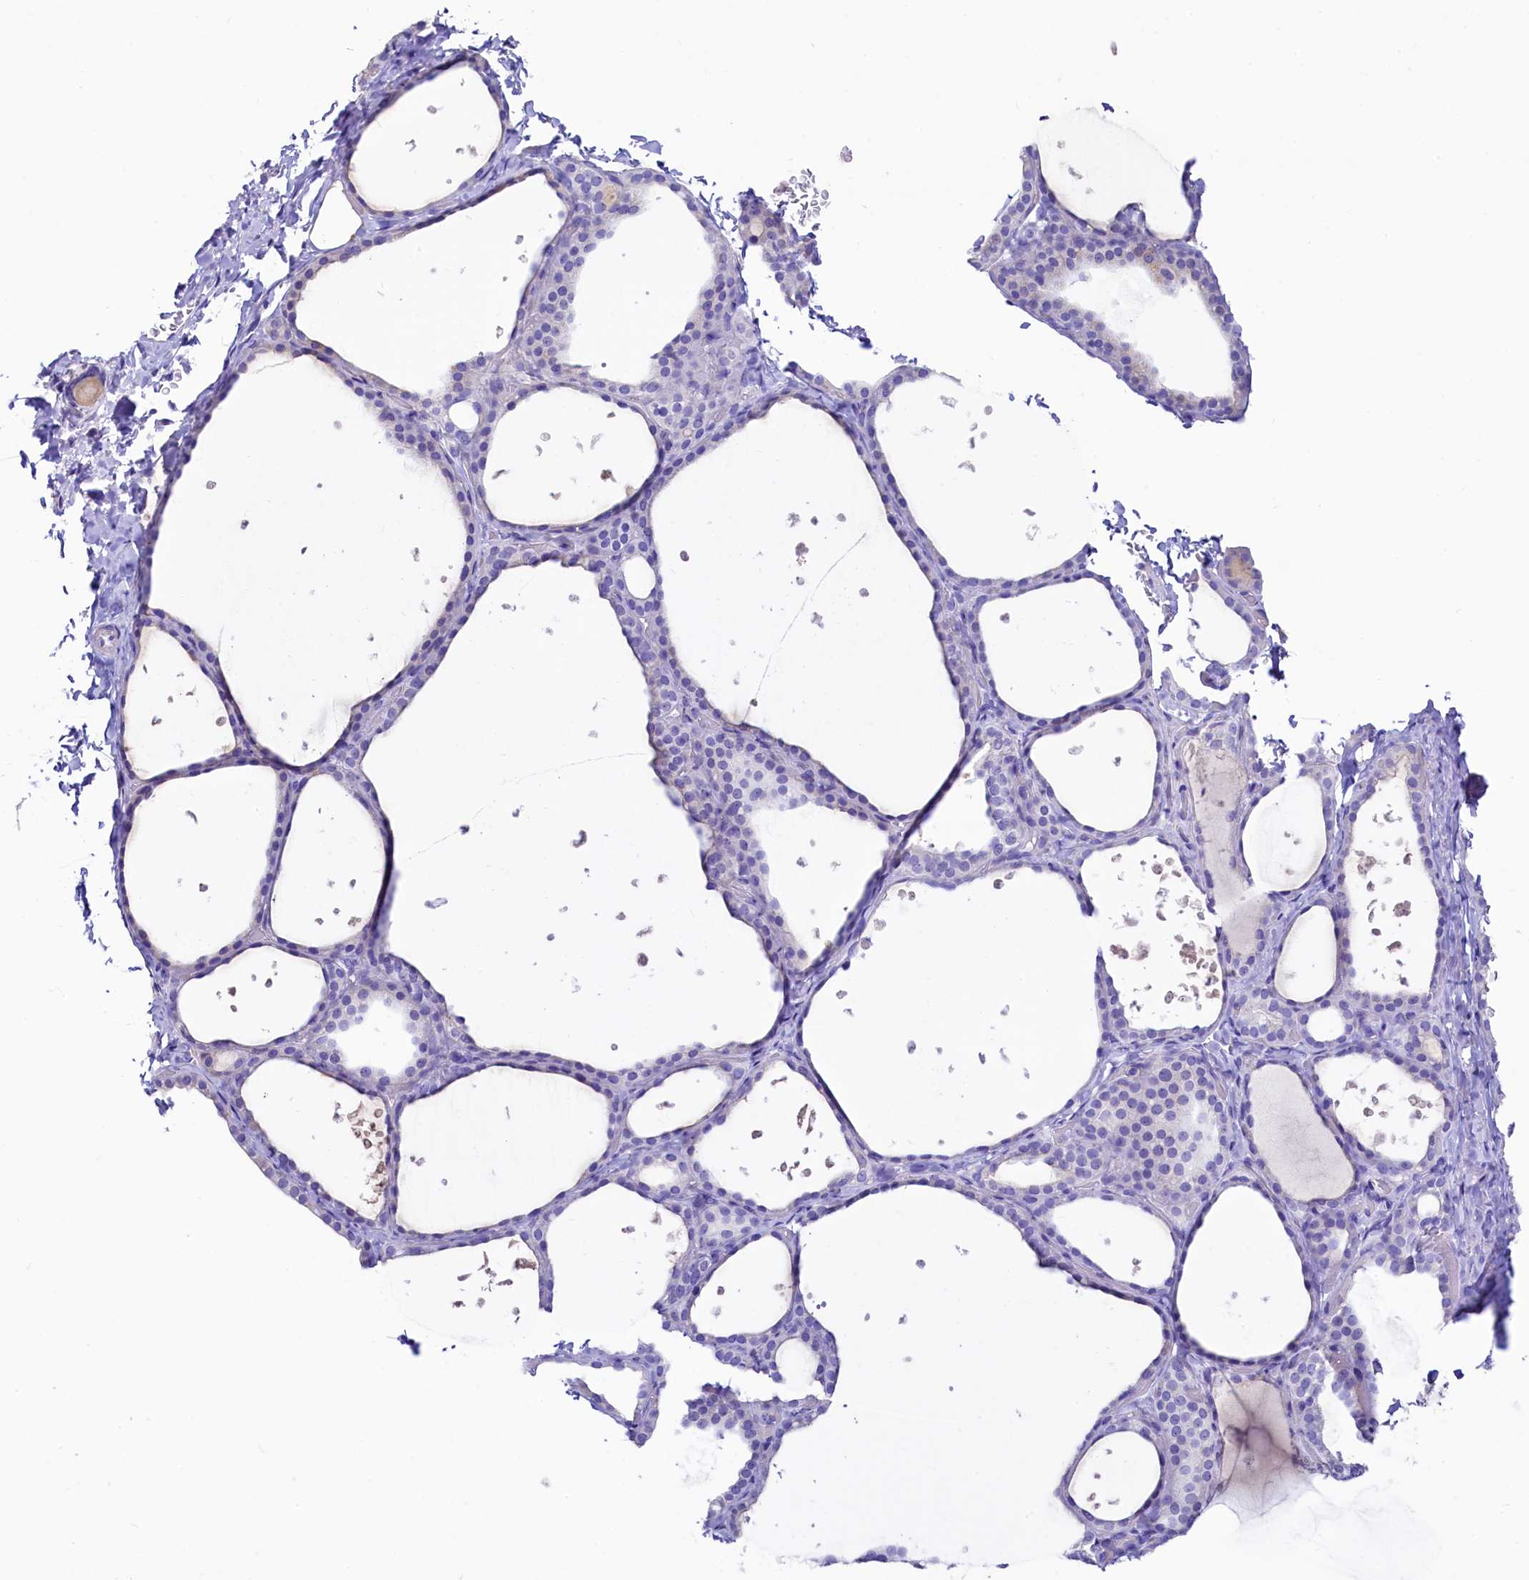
{"staining": {"intensity": "negative", "quantity": "none", "location": "none"}, "tissue": "thyroid gland", "cell_type": "Glandular cells", "image_type": "normal", "snomed": [{"axis": "morphology", "description": "Normal tissue, NOS"}, {"axis": "topography", "description": "Thyroid gland"}], "caption": "This histopathology image is of normal thyroid gland stained with IHC to label a protein in brown with the nuclei are counter-stained blue. There is no expression in glandular cells.", "gene": "RBP3", "patient": {"sex": "female", "age": 44}}